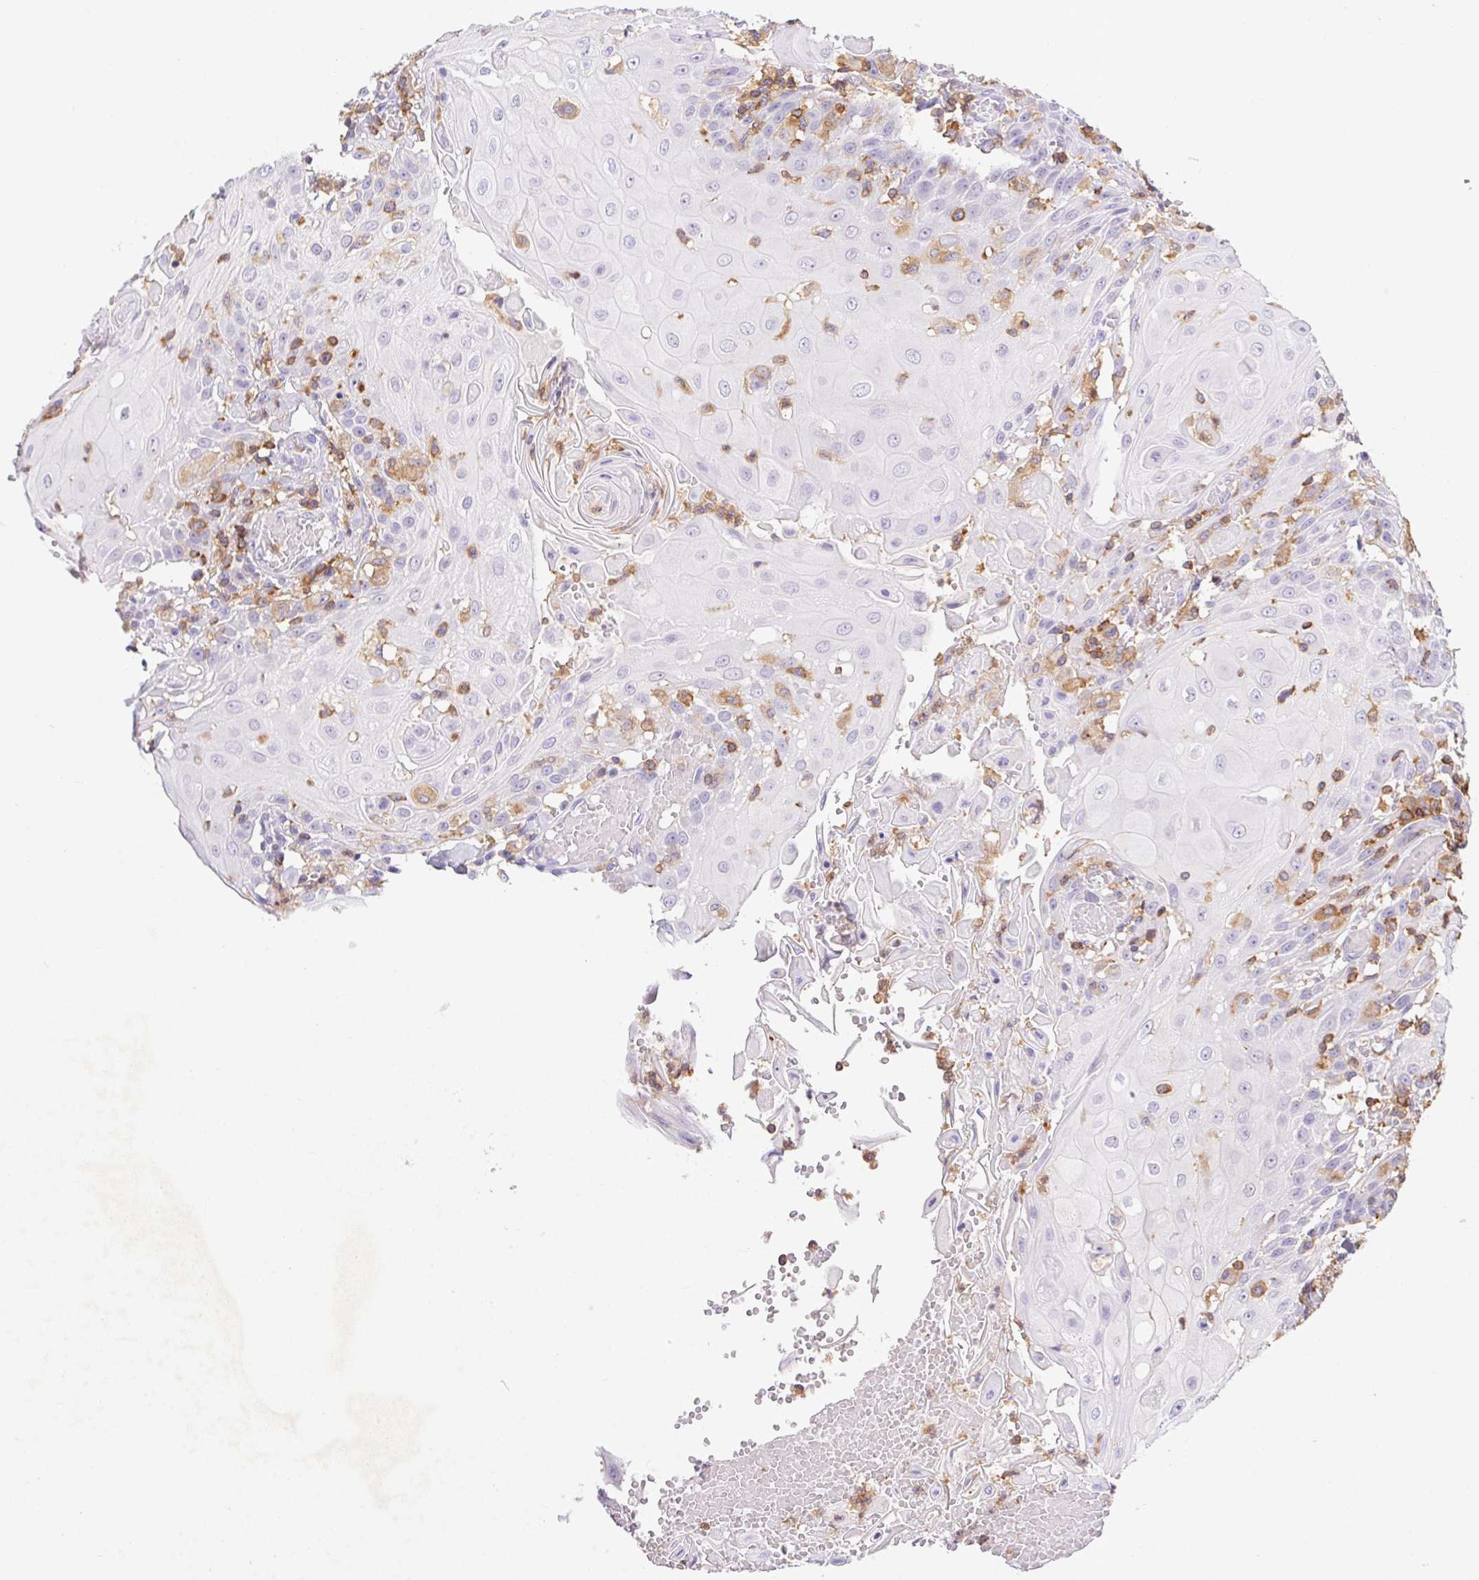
{"staining": {"intensity": "negative", "quantity": "none", "location": "none"}, "tissue": "head and neck cancer", "cell_type": "Tumor cells", "image_type": "cancer", "snomed": [{"axis": "morphology", "description": "Normal tissue, NOS"}, {"axis": "morphology", "description": "Squamous cell carcinoma, NOS"}, {"axis": "topography", "description": "Oral tissue"}, {"axis": "topography", "description": "Head-Neck"}], "caption": "Immunohistochemical staining of head and neck squamous cell carcinoma reveals no significant expression in tumor cells.", "gene": "APBB1IP", "patient": {"sex": "female", "age": 55}}